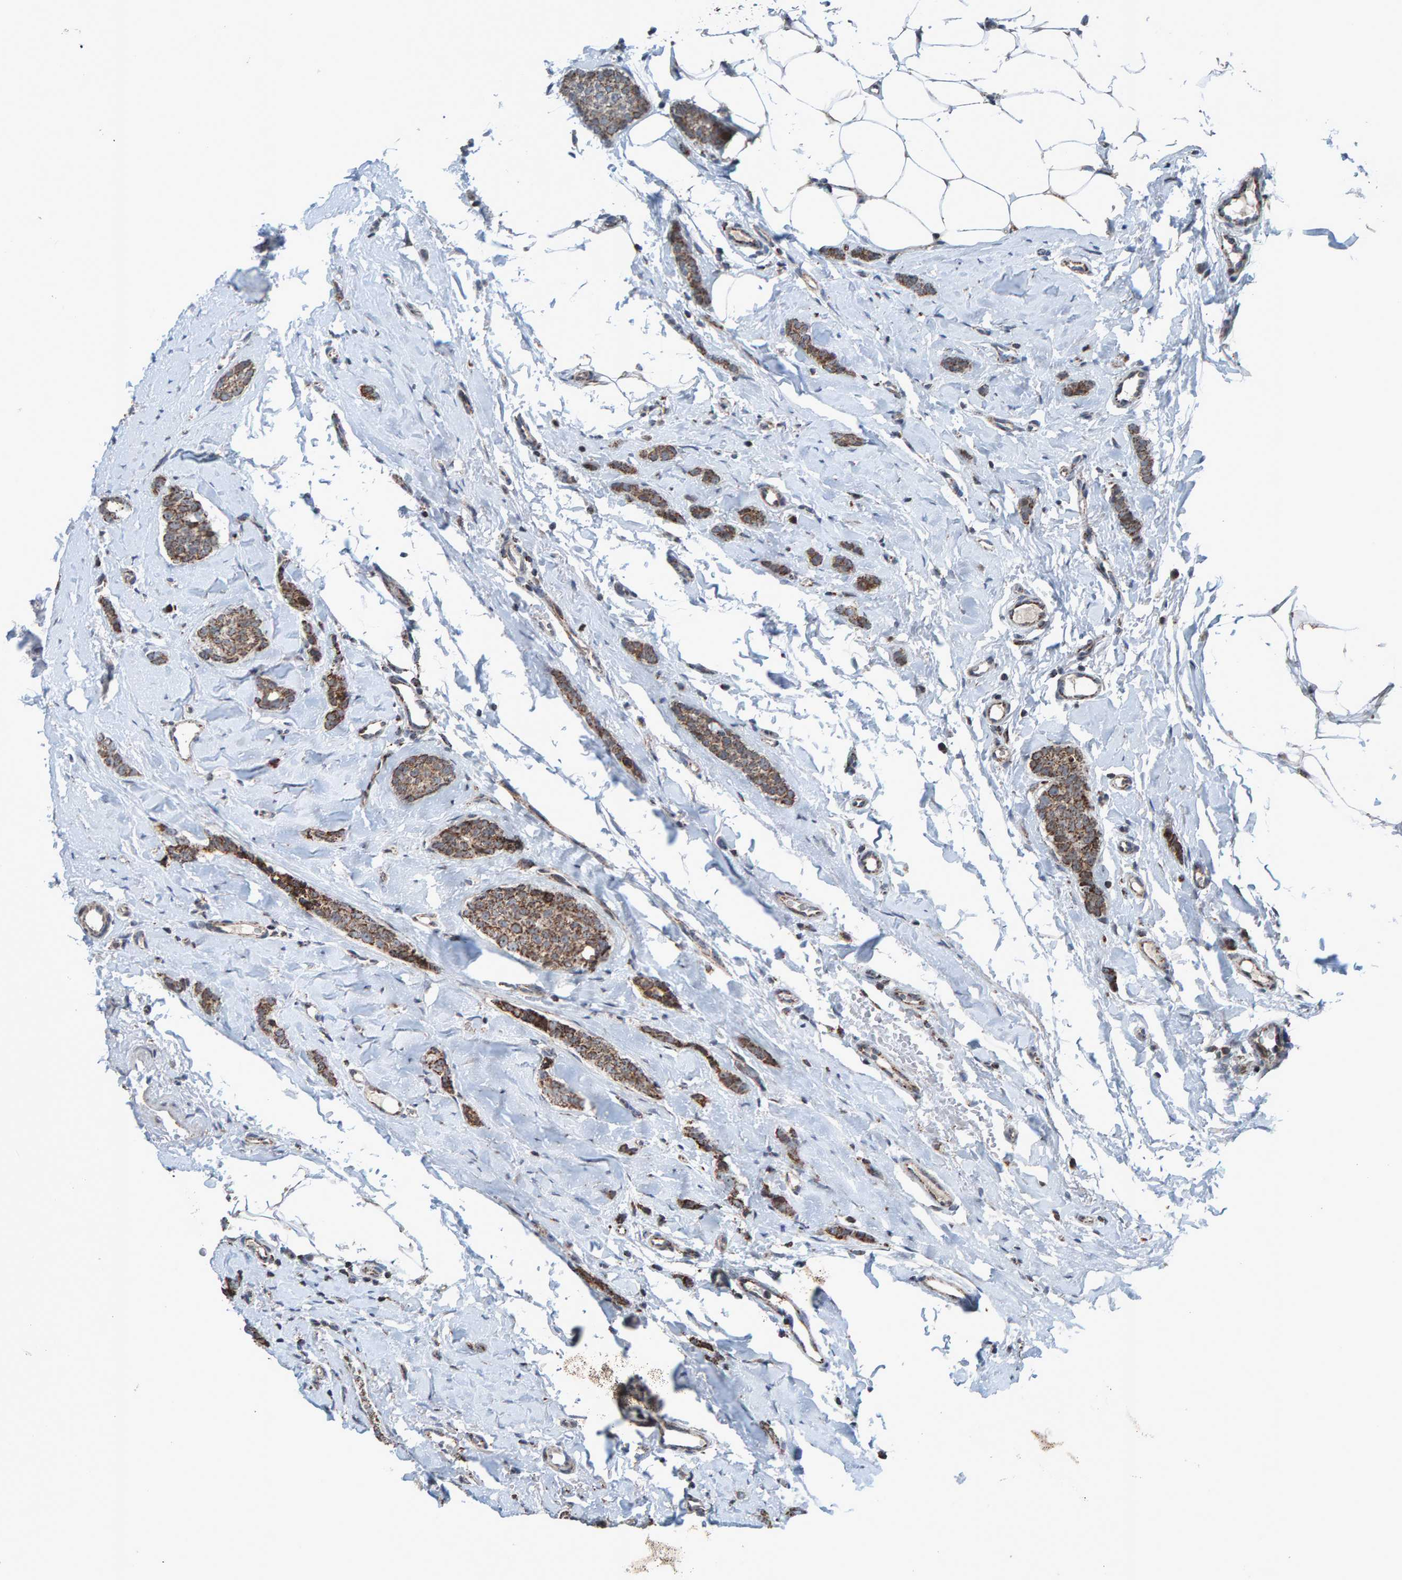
{"staining": {"intensity": "moderate", "quantity": ">75%", "location": "cytoplasmic/membranous"}, "tissue": "breast cancer", "cell_type": "Tumor cells", "image_type": "cancer", "snomed": [{"axis": "morphology", "description": "Lobular carcinoma"}, {"axis": "topography", "description": "Skin"}, {"axis": "topography", "description": "Breast"}], "caption": "Protein staining displays moderate cytoplasmic/membranous staining in about >75% of tumor cells in breast cancer (lobular carcinoma).", "gene": "ZNF48", "patient": {"sex": "female", "age": 46}}